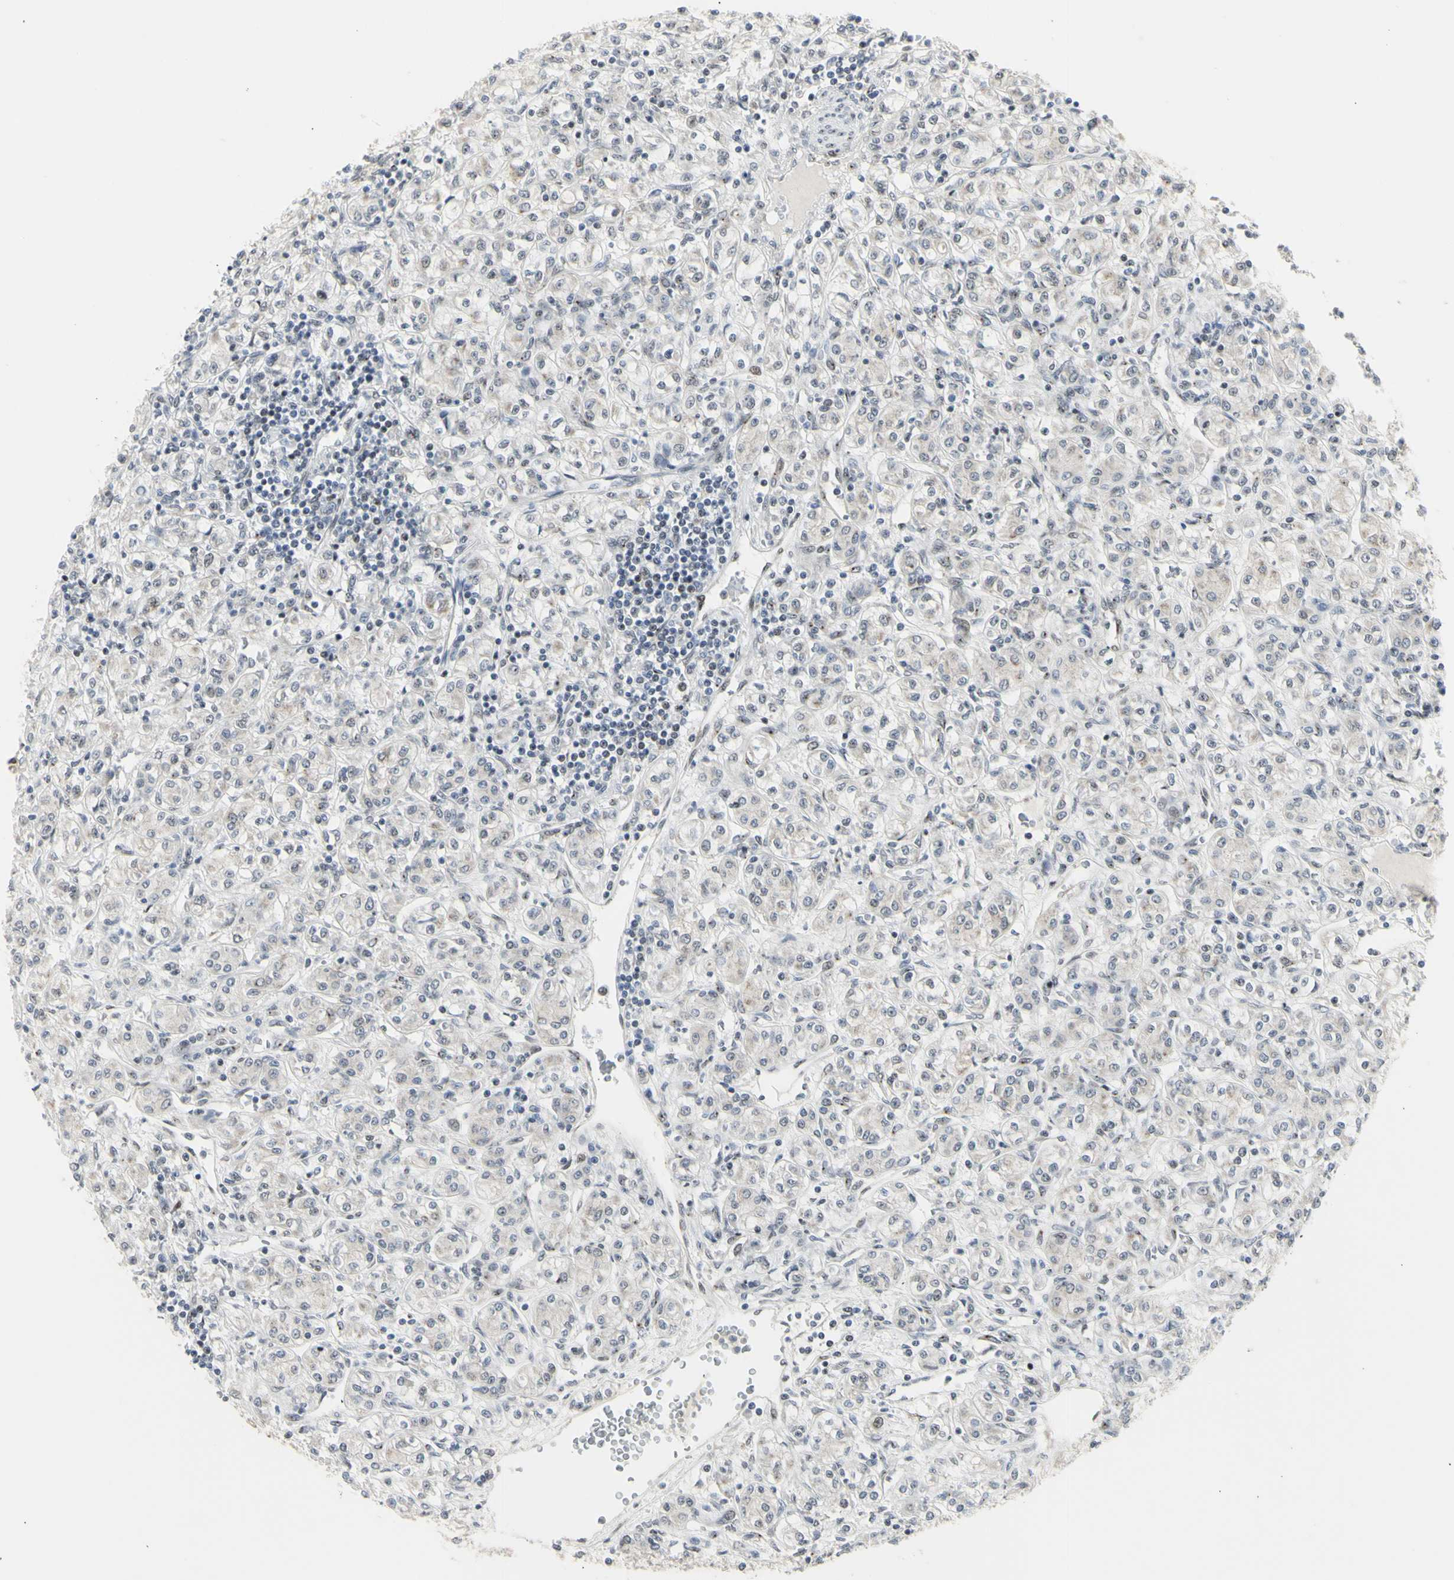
{"staining": {"intensity": "negative", "quantity": "none", "location": "none"}, "tissue": "renal cancer", "cell_type": "Tumor cells", "image_type": "cancer", "snomed": [{"axis": "morphology", "description": "Adenocarcinoma, NOS"}, {"axis": "topography", "description": "Kidney"}], "caption": "Immunohistochemistry (IHC) image of human renal adenocarcinoma stained for a protein (brown), which exhibits no expression in tumor cells. Brightfield microscopy of IHC stained with DAB (brown) and hematoxylin (blue), captured at high magnification.", "gene": "DHRS7B", "patient": {"sex": "male", "age": 77}}